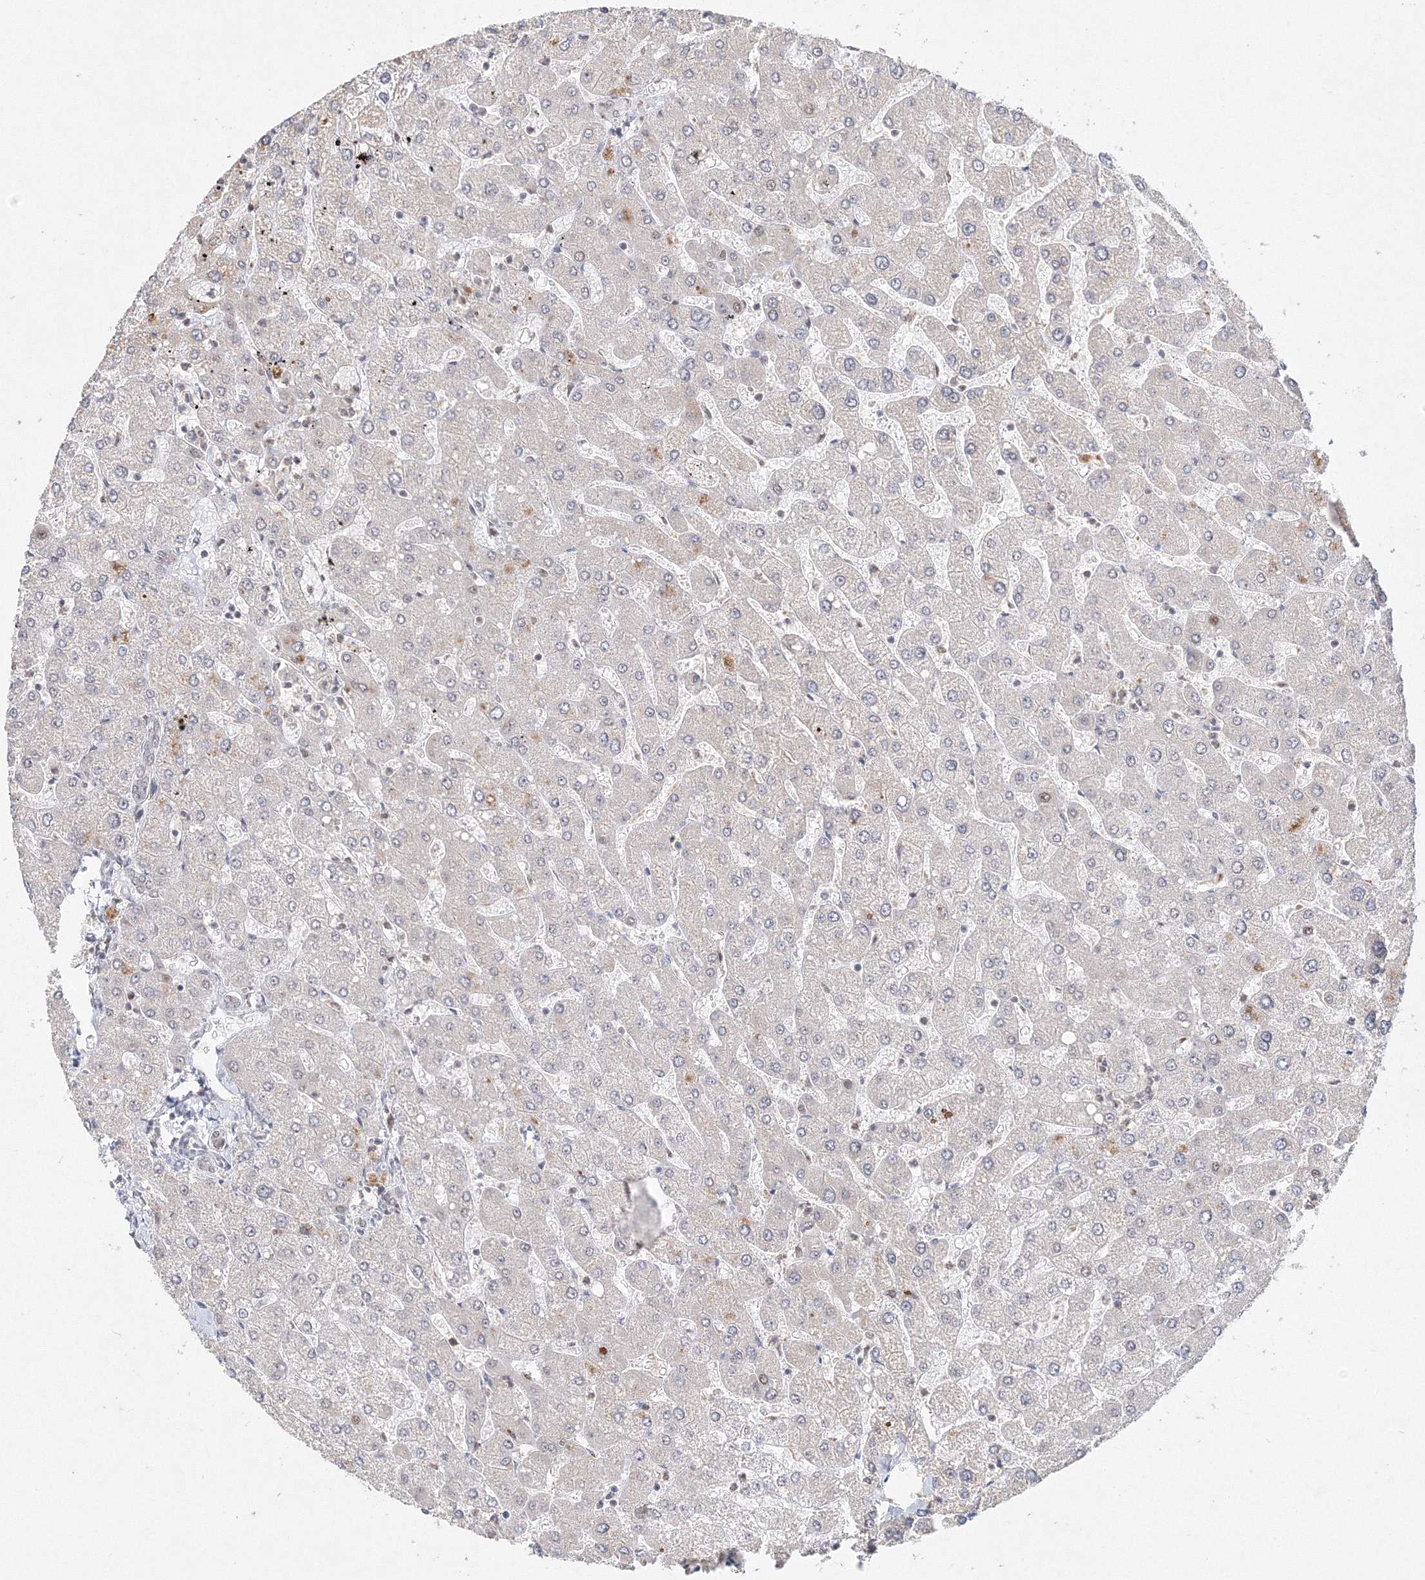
{"staining": {"intensity": "negative", "quantity": "none", "location": "none"}, "tissue": "liver", "cell_type": "Cholangiocytes", "image_type": "normal", "snomed": [{"axis": "morphology", "description": "Normal tissue, NOS"}, {"axis": "topography", "description": "Liver"}], "caption": "Immunohistochemical staining of benign liver exhibits no significant positivity in cholangiocytes.", "gene": "IWS1", "patient": {"sex": "male", "age": 55}}